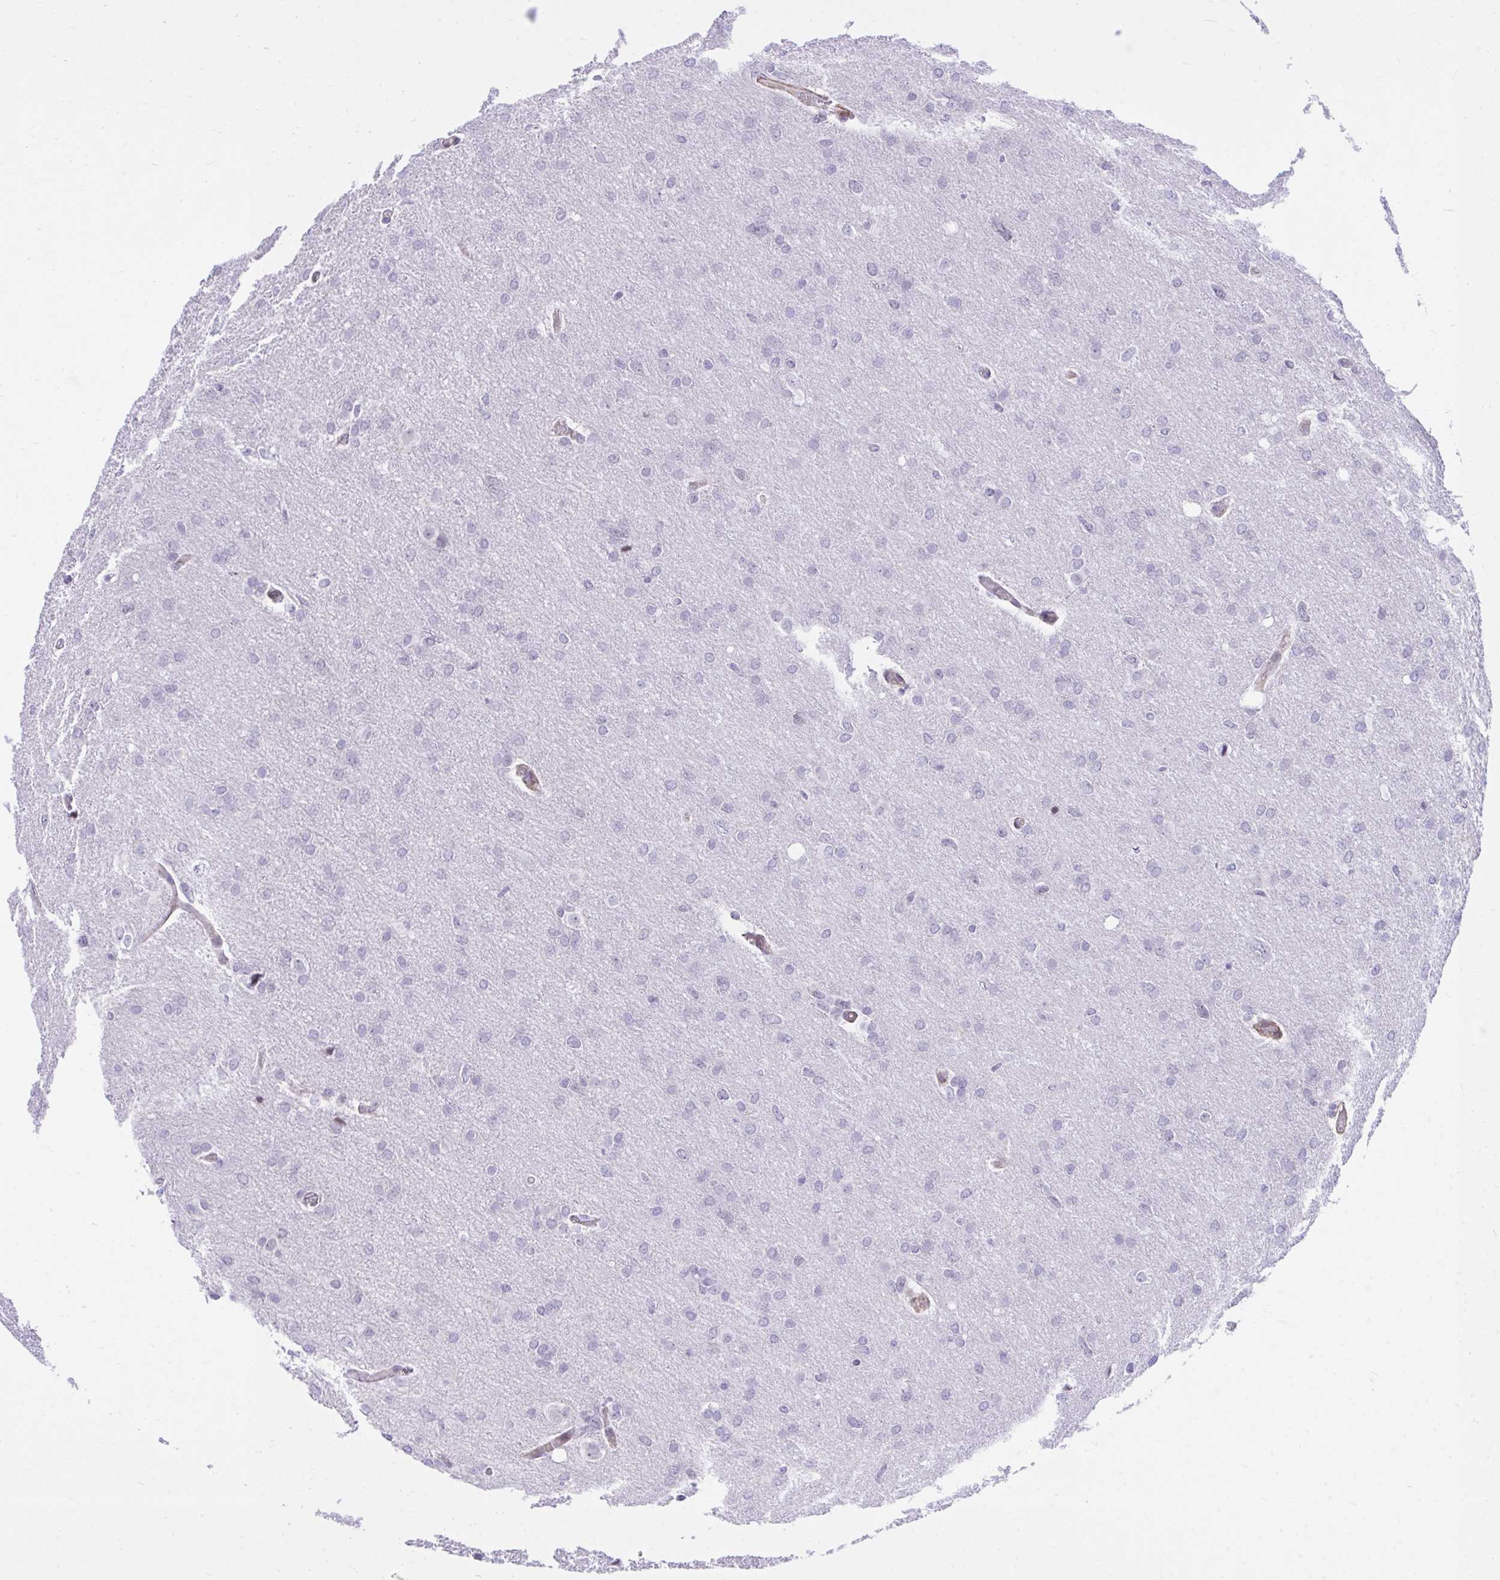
{"staining": {"intensity": "negative", "quantity": "none", "location": "none"}, "tissue": "glioma", "cell_type": "Tumor cells", "image_type": "cancer", "snomed": [{"axis": "morphology", "description": "Glioma, malignant, High grade"}, {"axis": "topography", "description": "Brain"}], "caption": "This is an immunohistochemistry image of human malignant glioma (high-grade). There is no expression in tumor cells.", "gene": "KCNN4", "patient": {"sex": "male", "age": 53}}